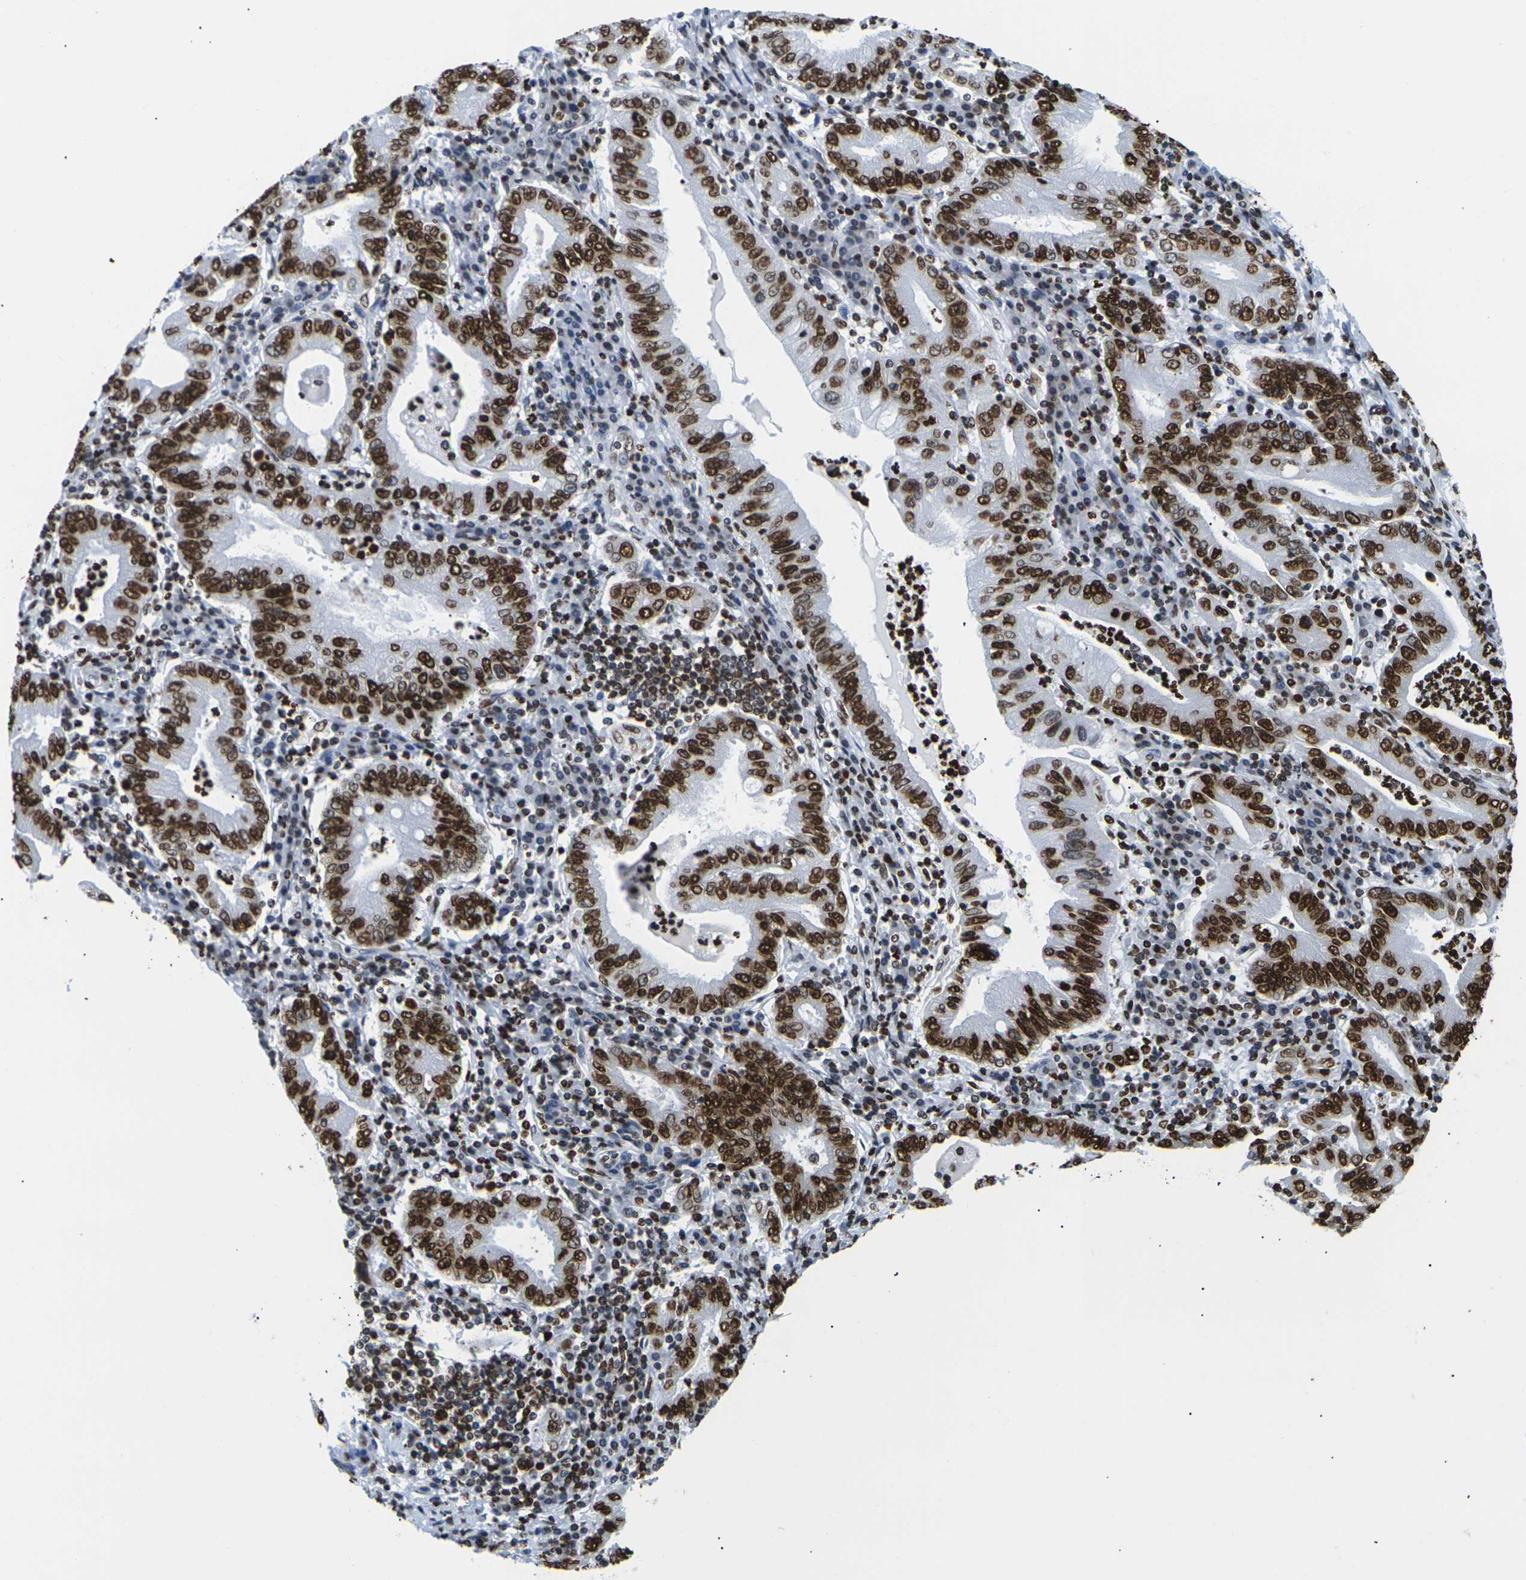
{"staining": {"intensity": "strong", "quantity": ">75%", "location": "cytoplasmic/membranous,nuclear"}, "tissue": "stomach cancer", "cell_type": "Tumor cells", "image_type": "cancer", "snomed": [{"axis": "morphology", "description": "Normal tissue, NOS"}, {"axis": "morphology", "description": "Adenocarcinoma, NOS"}, {"axis": "topography", "description": "Esophagus"}, {"axis": "topography", "description": "Stomach, upper"}, {"axis": "topography", "description": "Peripheral nerve tissue"}], "caption": "DAB (3,3'-diaminobenzidine) immunohistochemical staining of human stomach cancer shows strong cytoplasmic/membranous and nuclear protein positivity in approximately >75% of tumor cells.", "gene": "H2AC21", "patient": {"sex": "male", "age": 62}}